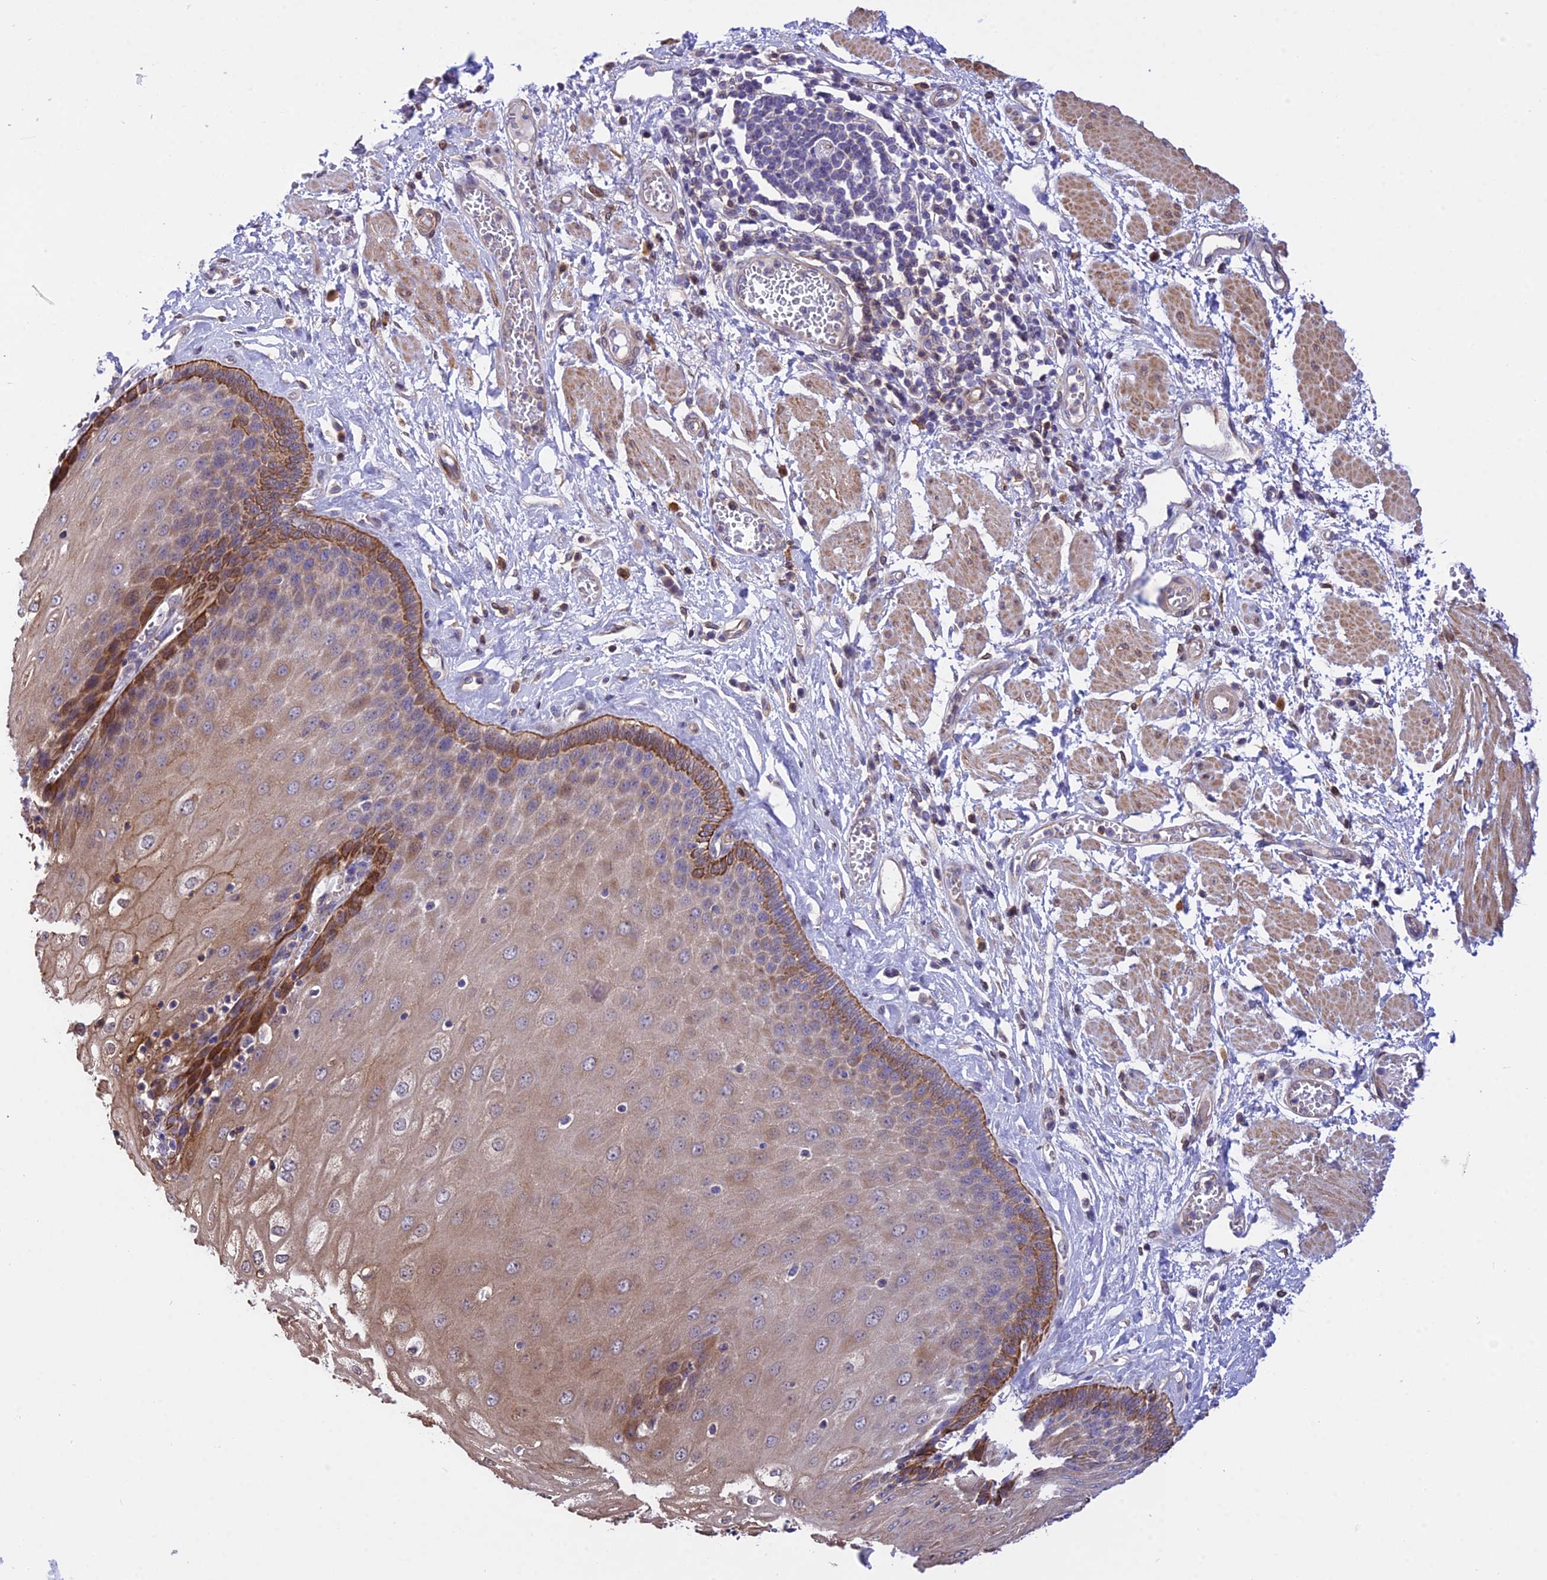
{"staining": {"intensity": "strong", "quantity": ">75%", "location": "cytoplasmic/membranous,nuclear"}, "tissue": "esophagus", "cell_type": "Squamous epithelial cells", "image_type": "normal", "snomed": [{"axis": "morphology", "description": "Normal tissue, NOS"}, {"axis": "topography", "description": "Esophagus"}], "caption": "The photomicrograph displays immunohistochemical staining of benign esophagus. There is strong cytoplasmic/membranous,nuclear staining is present in about >75% of squamous epithelial cells.", "gene": "TRIM43B", "patient": {"sex": "male", "age": 60}}